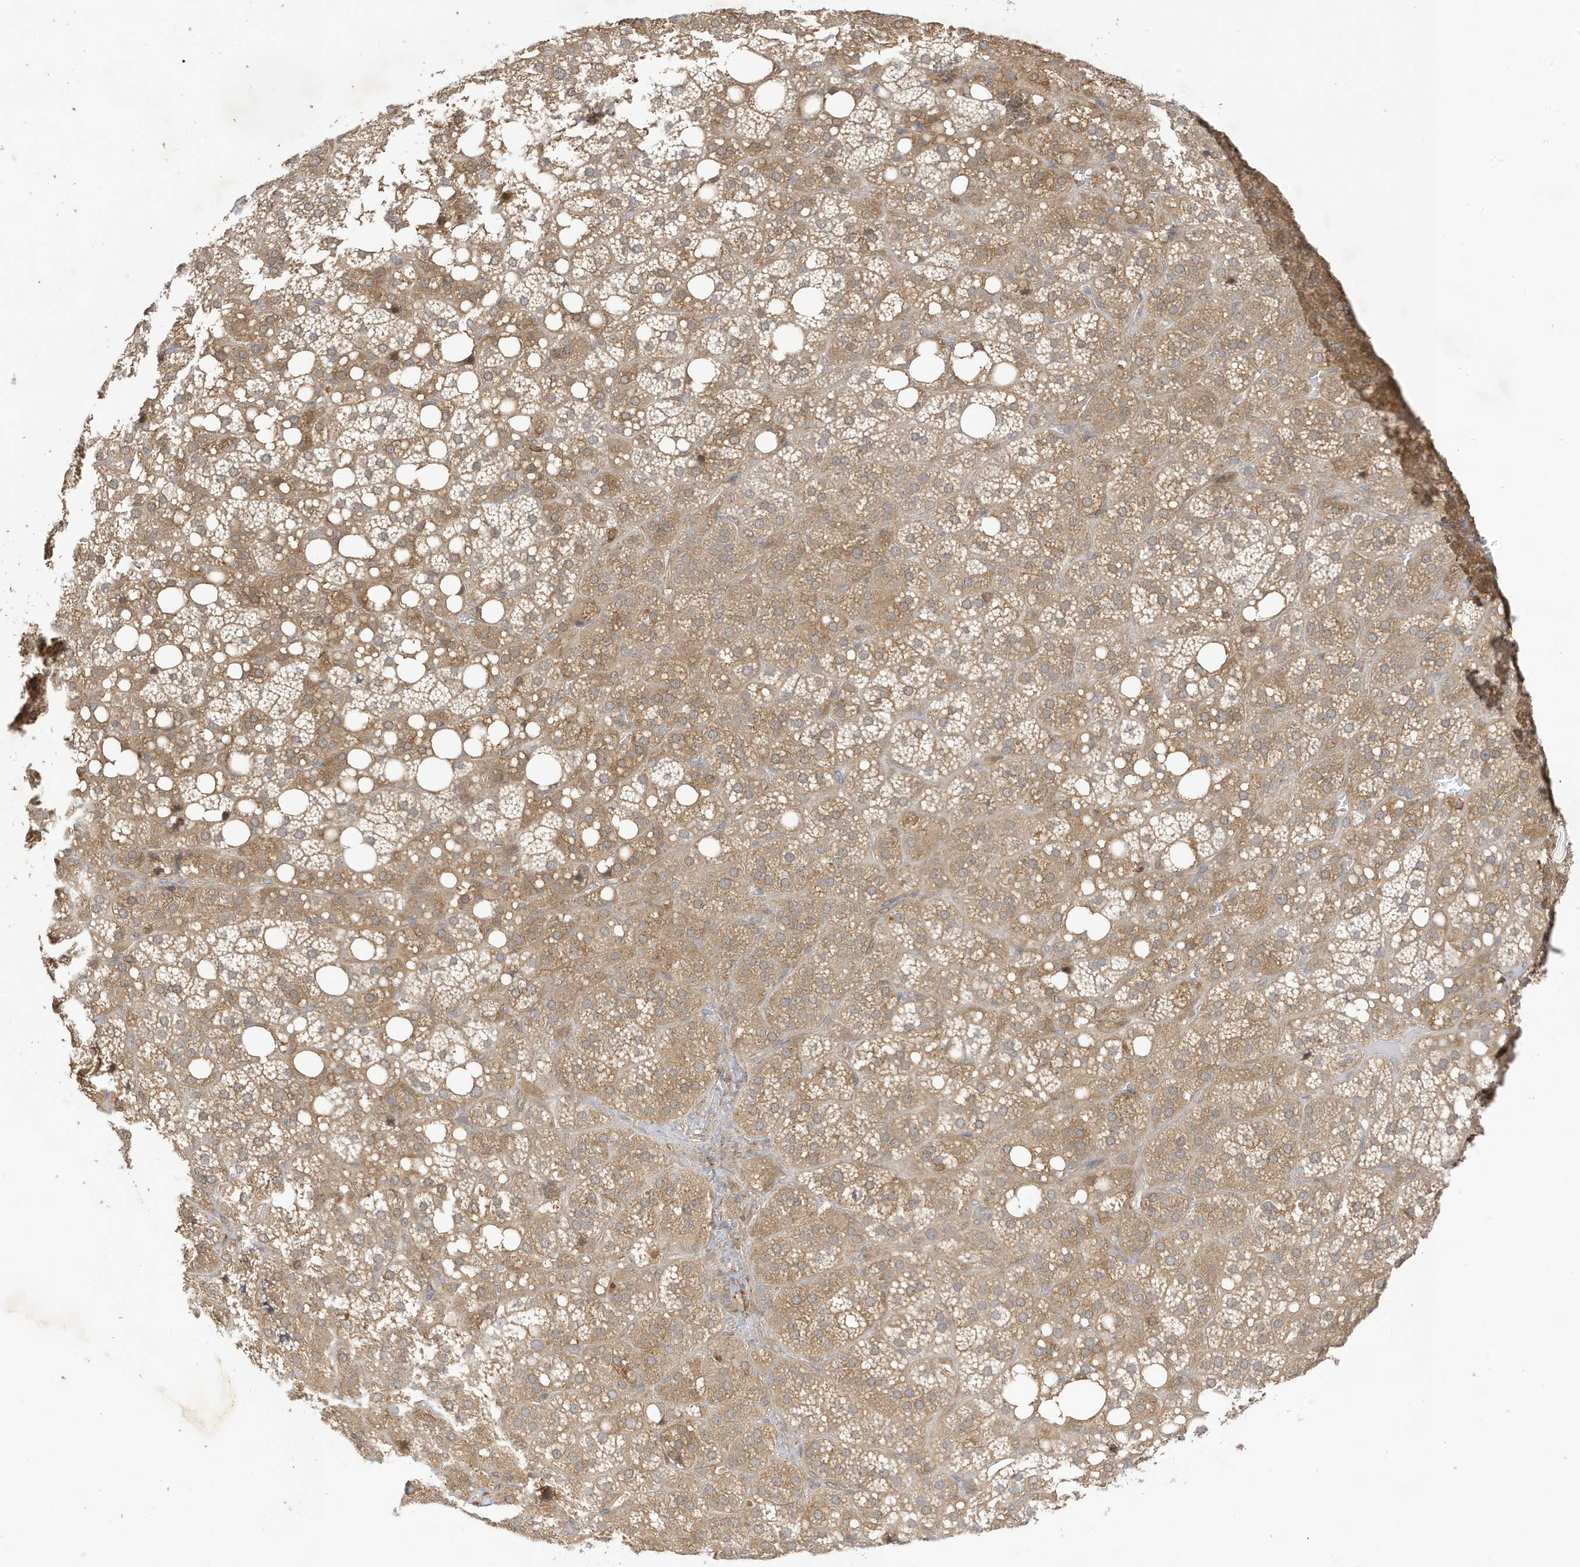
{"staining": {"intensity": "moderate", "quantity": ">75%", "location": "cytoplasmic/membranous"}, "tissue": "adrenal gland", "cell_type": "Glandular cells", "image_type": "normal", "snomed": [{"axis": "morphology", "description": "Normal tissue, NOS"}, {"axis": "topography", "description": "Adrenal gland"}], "caption": "High-magnification brightfield microscopy of benign adrenal gland stained with DAB (brown) and counterstained with hematoxylin (blue). glandular cells exhibit moderate cytoplasmic/membranous positivity is appreciated in approximately>75% of cells.", "gene": "TAB3", "patient": {"sex": "female", "age": 59}}